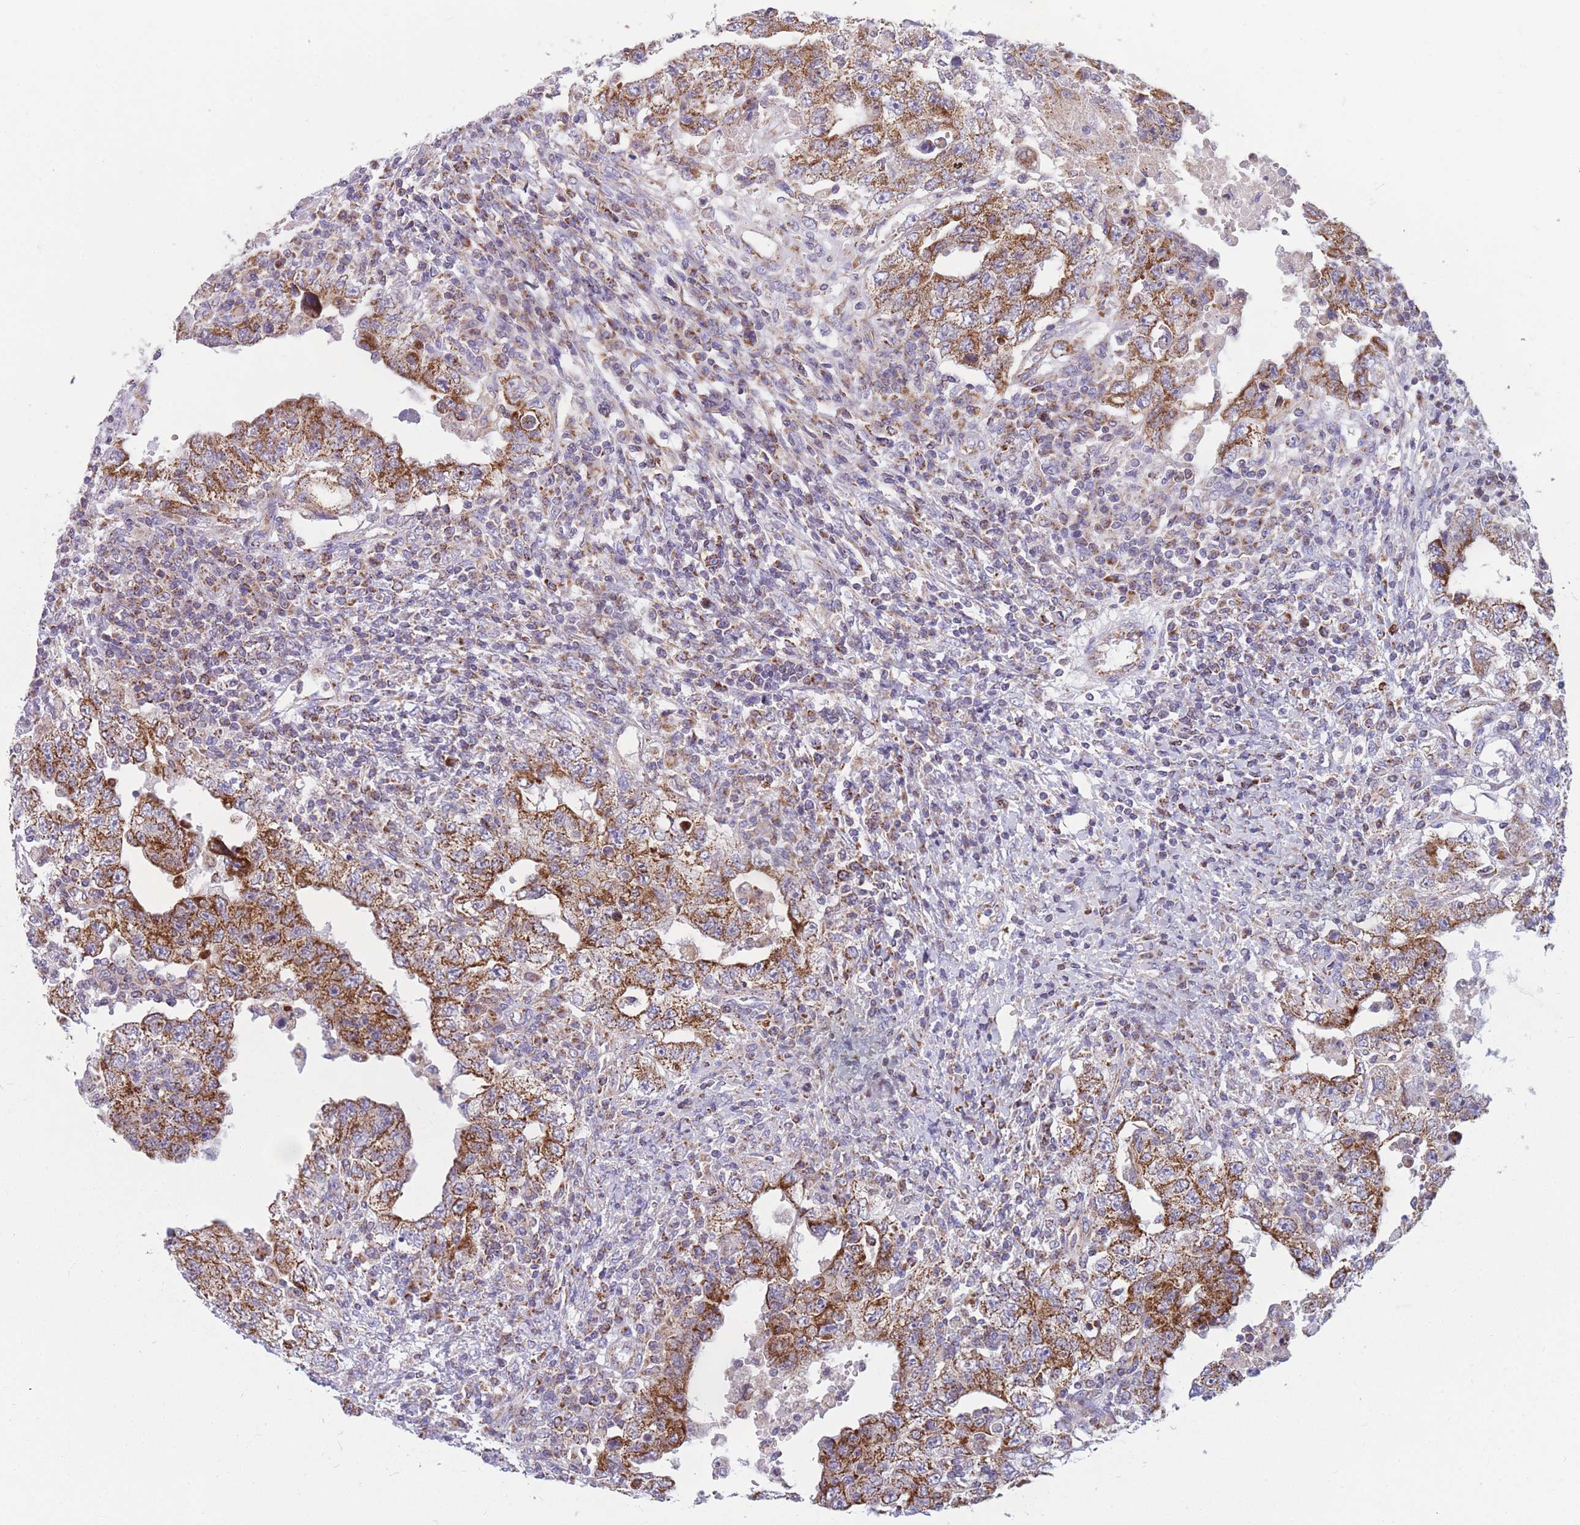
{"staining": {"intensity": "strong", "quantity": ">75%", "location": "cytoplasmic/membranous"}, "tissue": "testis cancer", "cell_type": "Tumor cells", "image_type": "cancer", "snomed": [{"axis": "morphology", "description": "Carcinoma, Embryonal, NOS"}, {"axis": "topography", "description": "Testis"}], "caption": "Immunohistochemistry photomicrograph of human embryonal carcinoma (testis) stained for a protein (brown), which reveals high levels of strong cytoplasmic/membranous expression in about >75% of tumor cells.", "gene": "MRPS11", "patient": {"sex": "male", "age": 26}}